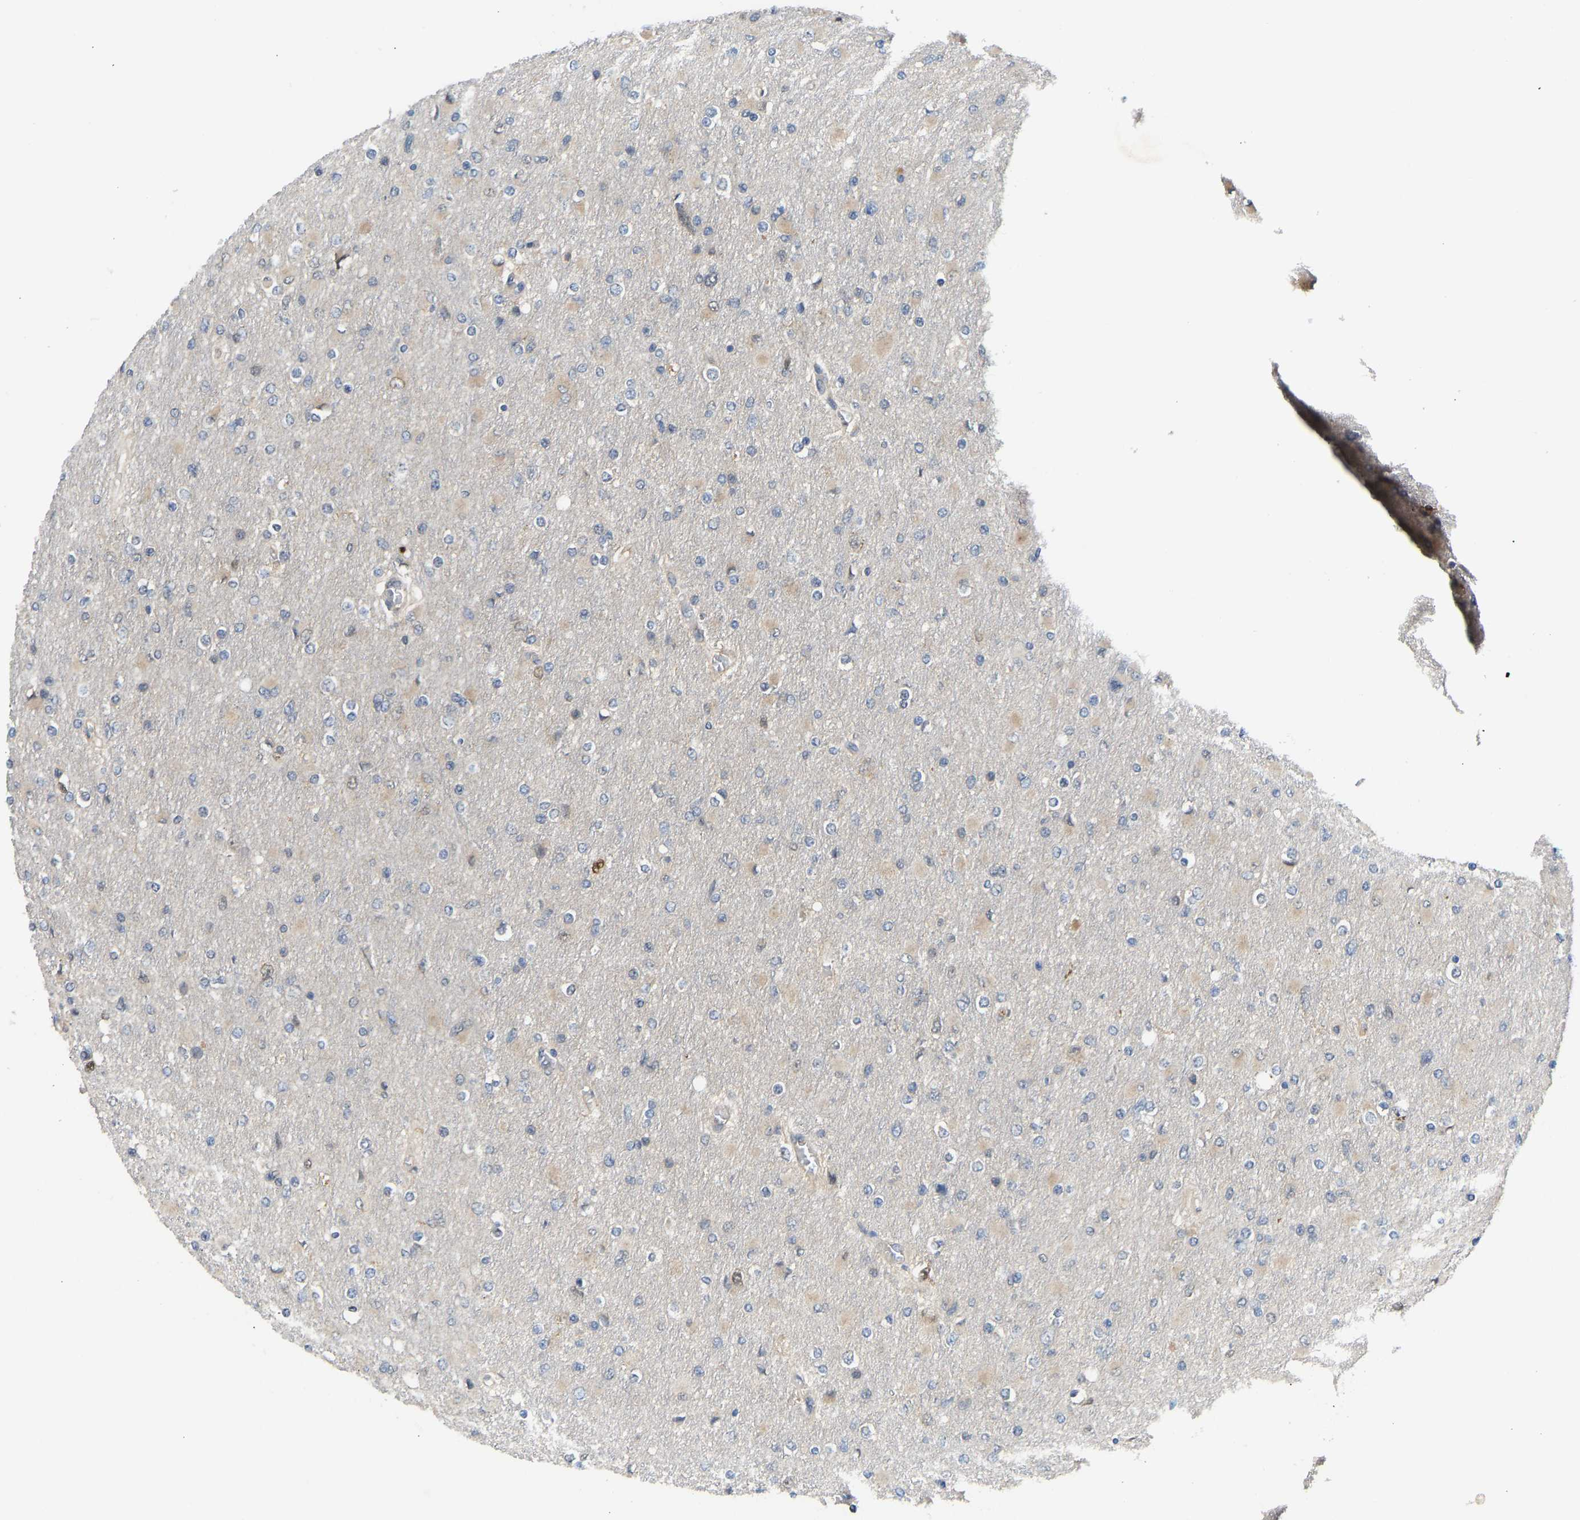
{"staining": {"intensity": "negative", "quantity": "none", "location": "none"}, "tissue": "glioma", "cell_type": "Tumor cells", "image_type": "cancer", "snomed": [{"axis": "morphology", "description": "Glioma, malignant, High grade"}, {"axis": "topography", "description": "Cerebral cortex"}], "caption": "A photomicrograph of malignant glioma (high-grade) stained for a protein reveals no brown staining in tumor cells.", "gene": "ZNF251", "patient": {"sex": "female", "age": 36}}